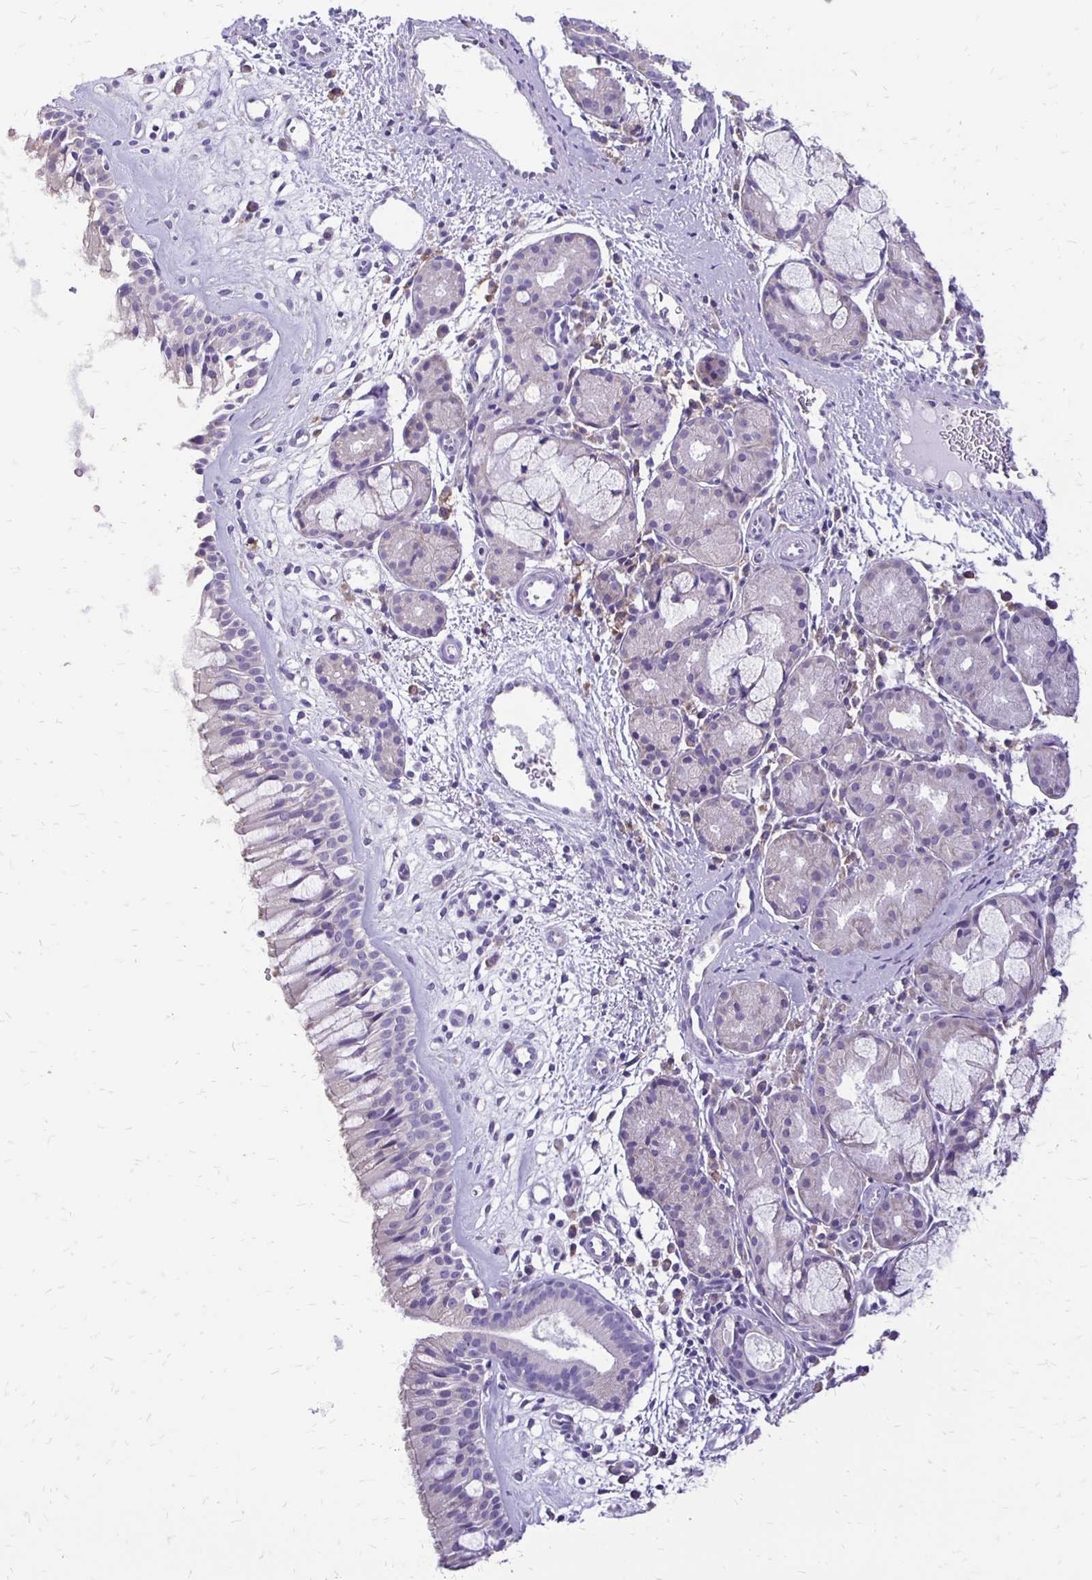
{"staining": {"intensity": "negative", "quantity": "none", "location": "none"}, "tissue": "nasopharynx", "cell_type": "Respiratory epithelial cells", "image_type": "normal", "snomed": [{"axis": "morphology", "description": "Normal tissue, NOS"}, {"axis": "topography", "description": "Nasopharynx"}], "caption": "Immunohistochemical staining of unremarkable human nasopharynx reveals no significant staining in respiratory epithelial cells. Brightfield microscopy of IHC stained with DAB (brown) and hematoxylin (blue), captured at high magnification.", "gene": "ANKRD45", "patient": {"sex": "male", "age": 65}}